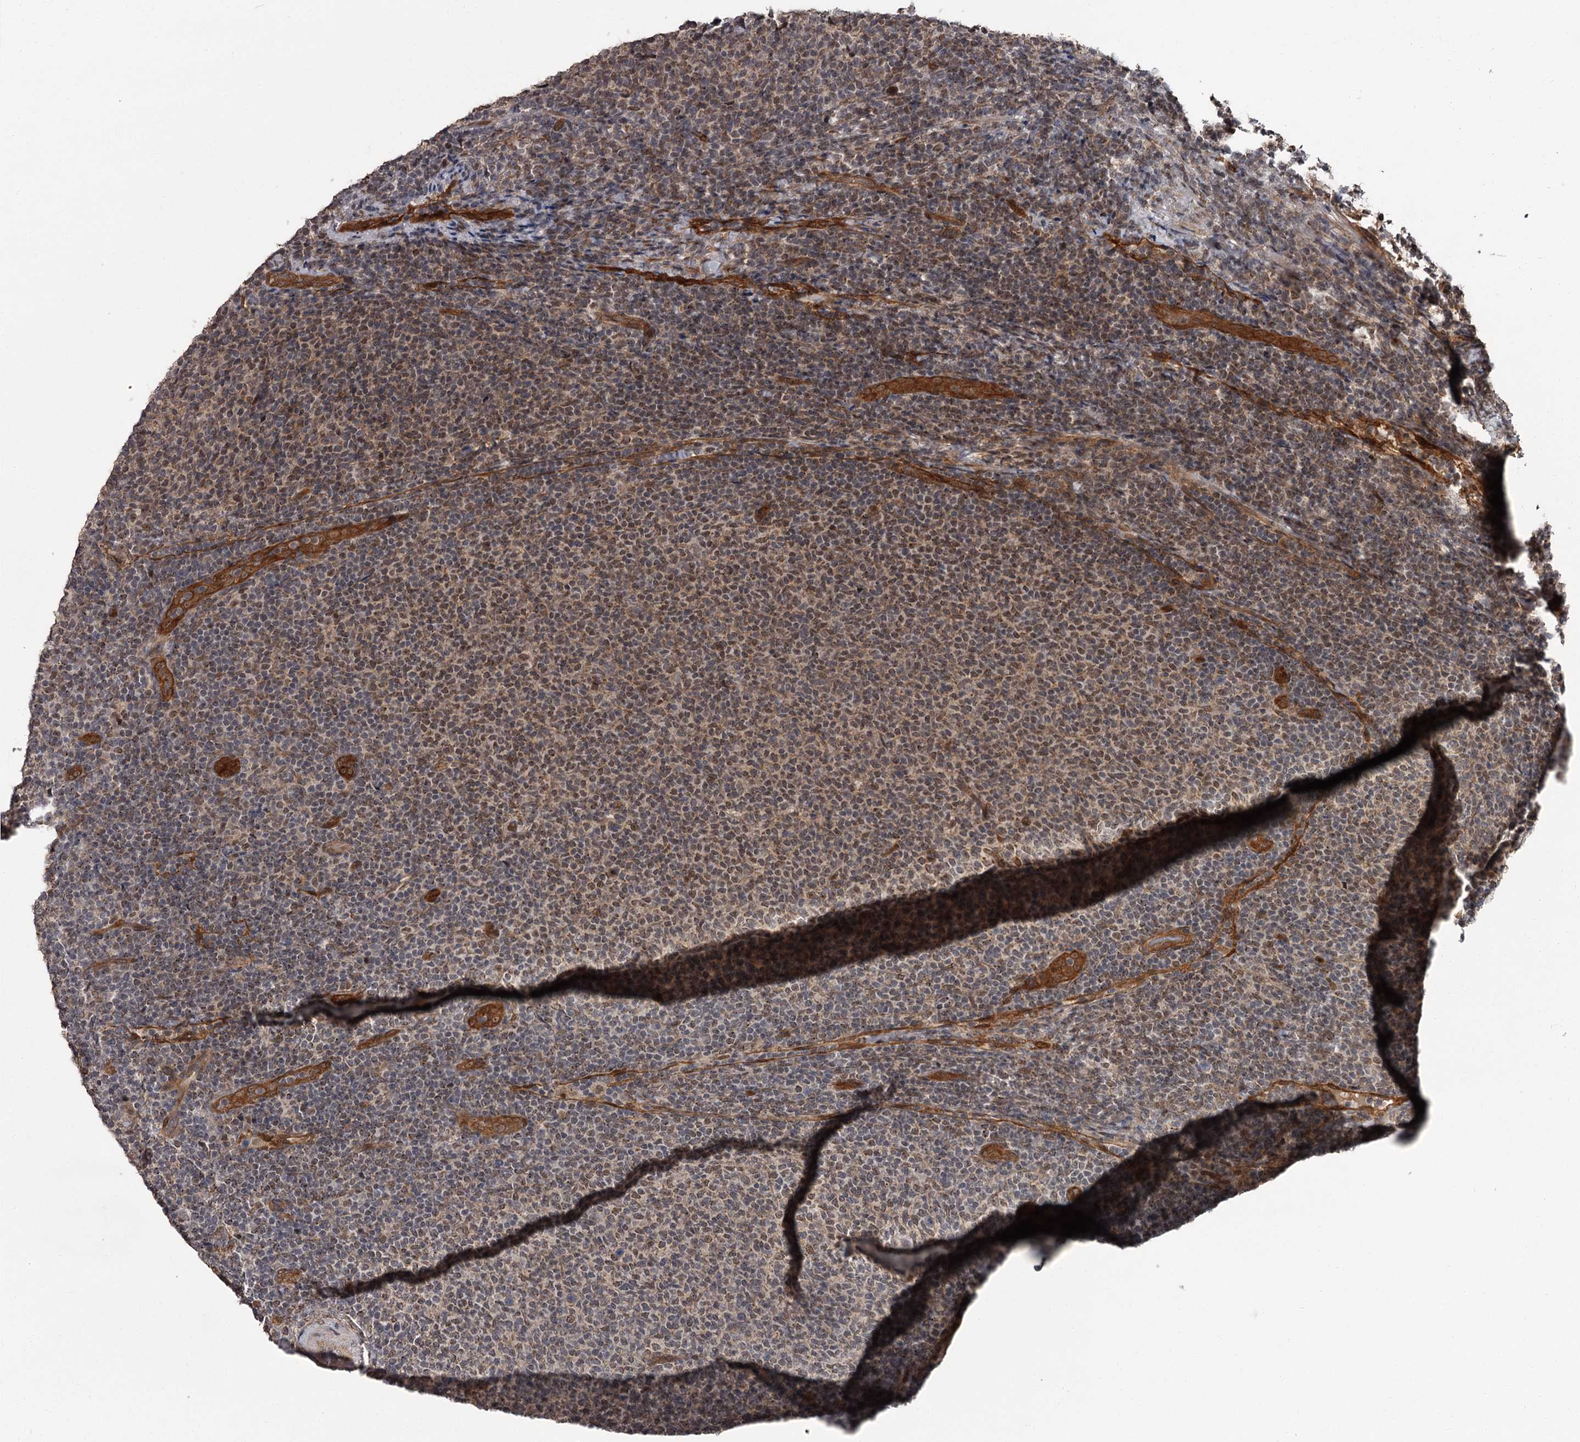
{"staining": {"intensity": "weak", "quantity": "25%-75%", "location": "cytoplasmic/membranous"}, "tissue": "lymphoma", "cell_type": "Tumor cells", "image_type": "cancer", "snomed": [{"axis": "morphology", "description": "Malignant lymphoma, non-Hodgkin's type, Low grade"}, {"axis": "topography", "description": "Lymph node"}], "caption": "IHC histopathology image of human low-grade malignant lymphoma, non-Hodgkin's type stained for a protein (brown), which reveals low levels of weak cytoplasmic/membranous positivity in approximately 25%-75% of tumor cells.", "gene": "CDC42EP2", "patient": {"sex": "male", "age": 66}}